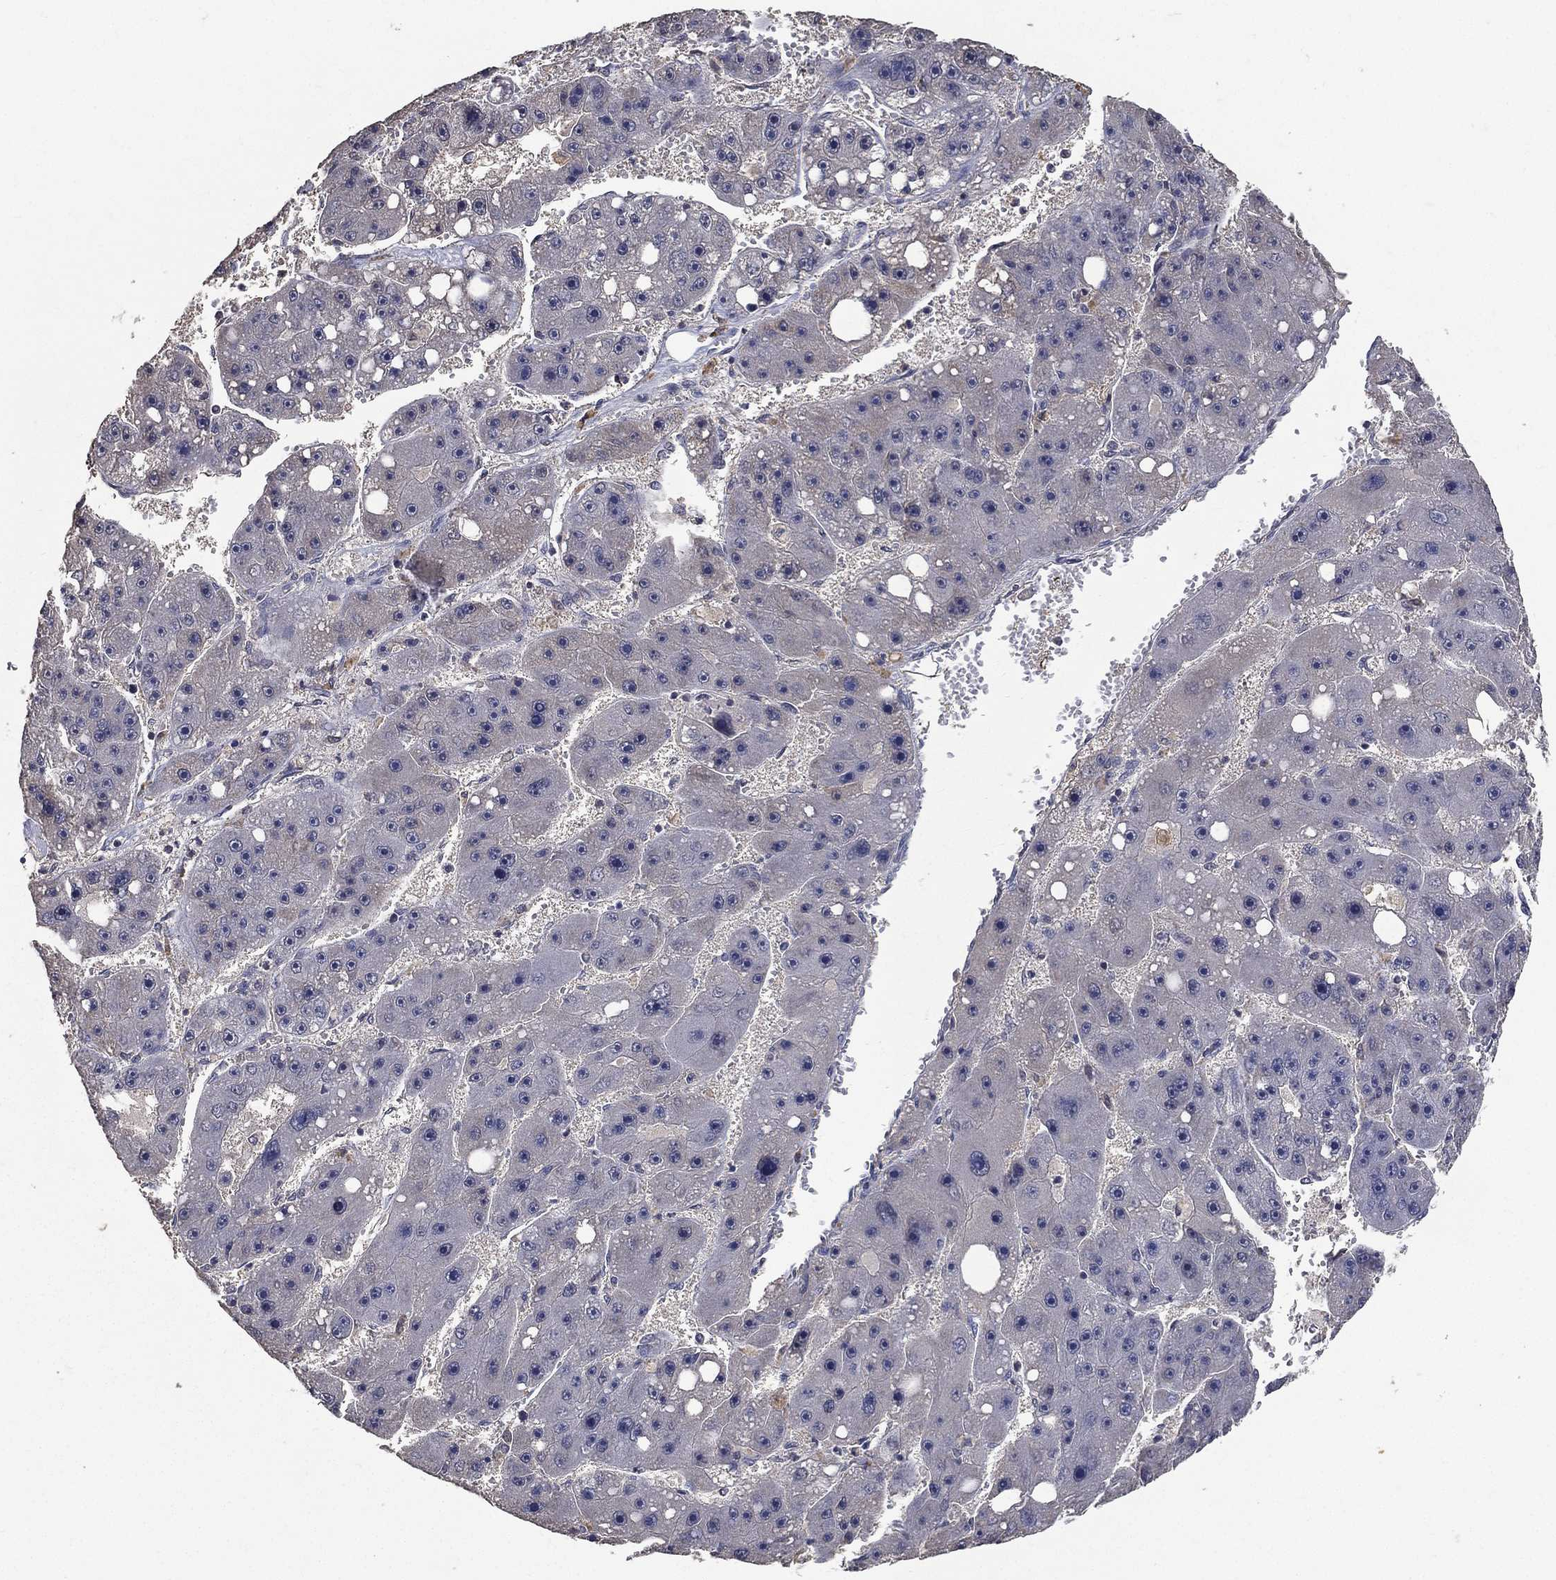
{"staining": {"intensity": "negative", "quantity": "none", "location": "none"}, "tissue": "liver cancer", "cell_type": "Tumor cells", "image_type": "cancer", "snomed": [{"axis": "morphology", "description": "Carcinoma, Hepatocellular, NOS"}, {"axis": "topography", "description": "Liver"}], "caption": "The histopathology image displays no significant positivity in tumor cells of liver hepatocellular carcinoma. The staining is performed using DAB brown chromogen with nuclei counter-stained in using hematoxylin.", "gene": "SNAP25", "patient": {"sex": "female", "age": 61}}